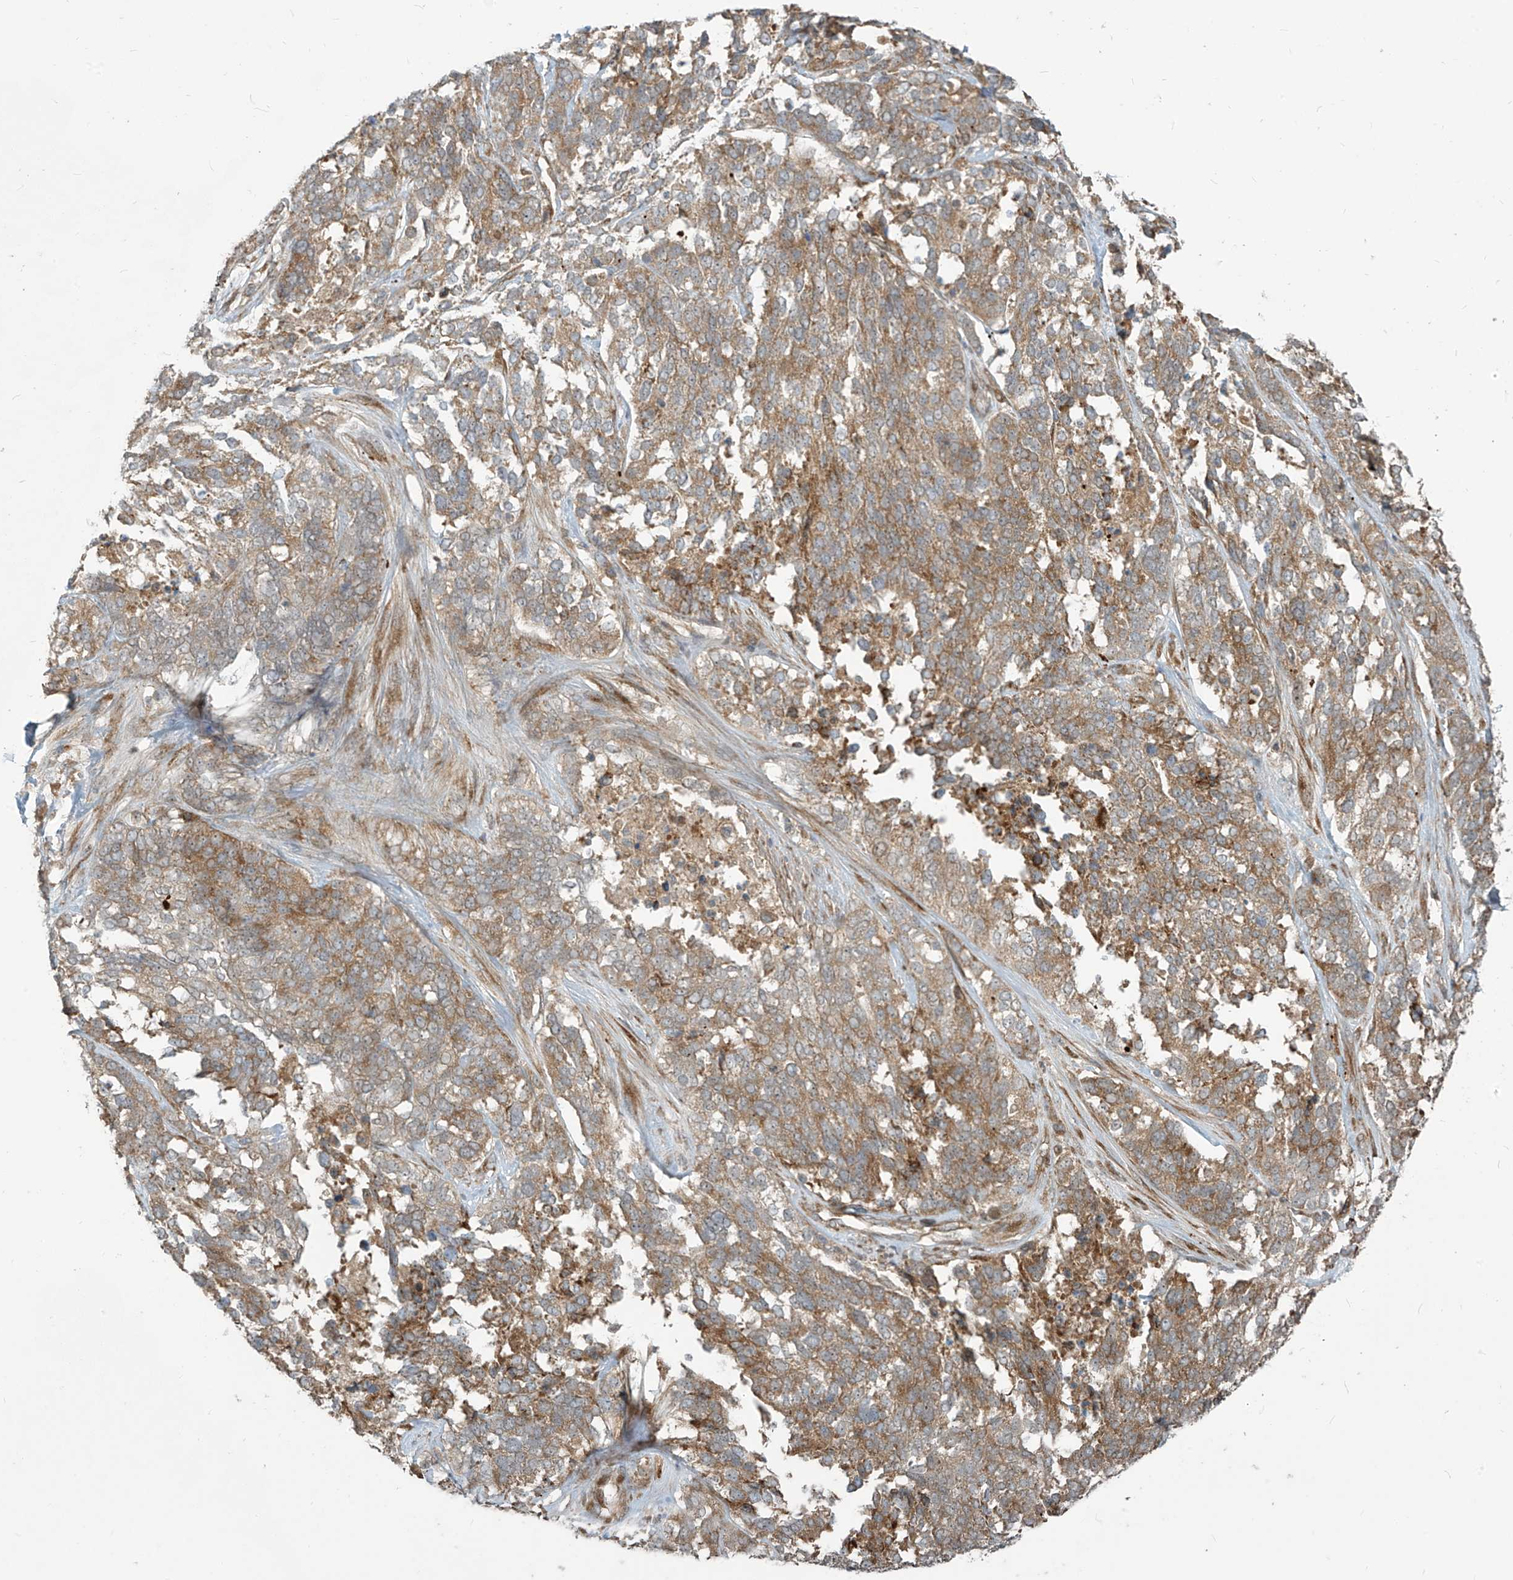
{"staining": {"intensity": "moderate", "quantity": ">75%", "location": "cytoplasmic/membranous"}, "tissue": "ovarian cancer", "cell_type": "Tumor cells", "image_type": "cancer", "snomed": [{"axis": "morphology", "description": "Cystadenocarcinoma, serous, NOS"}, {"axis": "topography", "description": "Ovary"}], "caption": "The micrograph exhibits staining of ovarian cancer, revealing moderate cytoplasmic/membranous protein staining (brown color) within tumor cells. (DAB (3,3'-diaminobenzidine) IHC, brown staining for protein, blue staining for nuclei).", "gene": "KATNIP", "patient": {"sex": "female", "age": 44}}